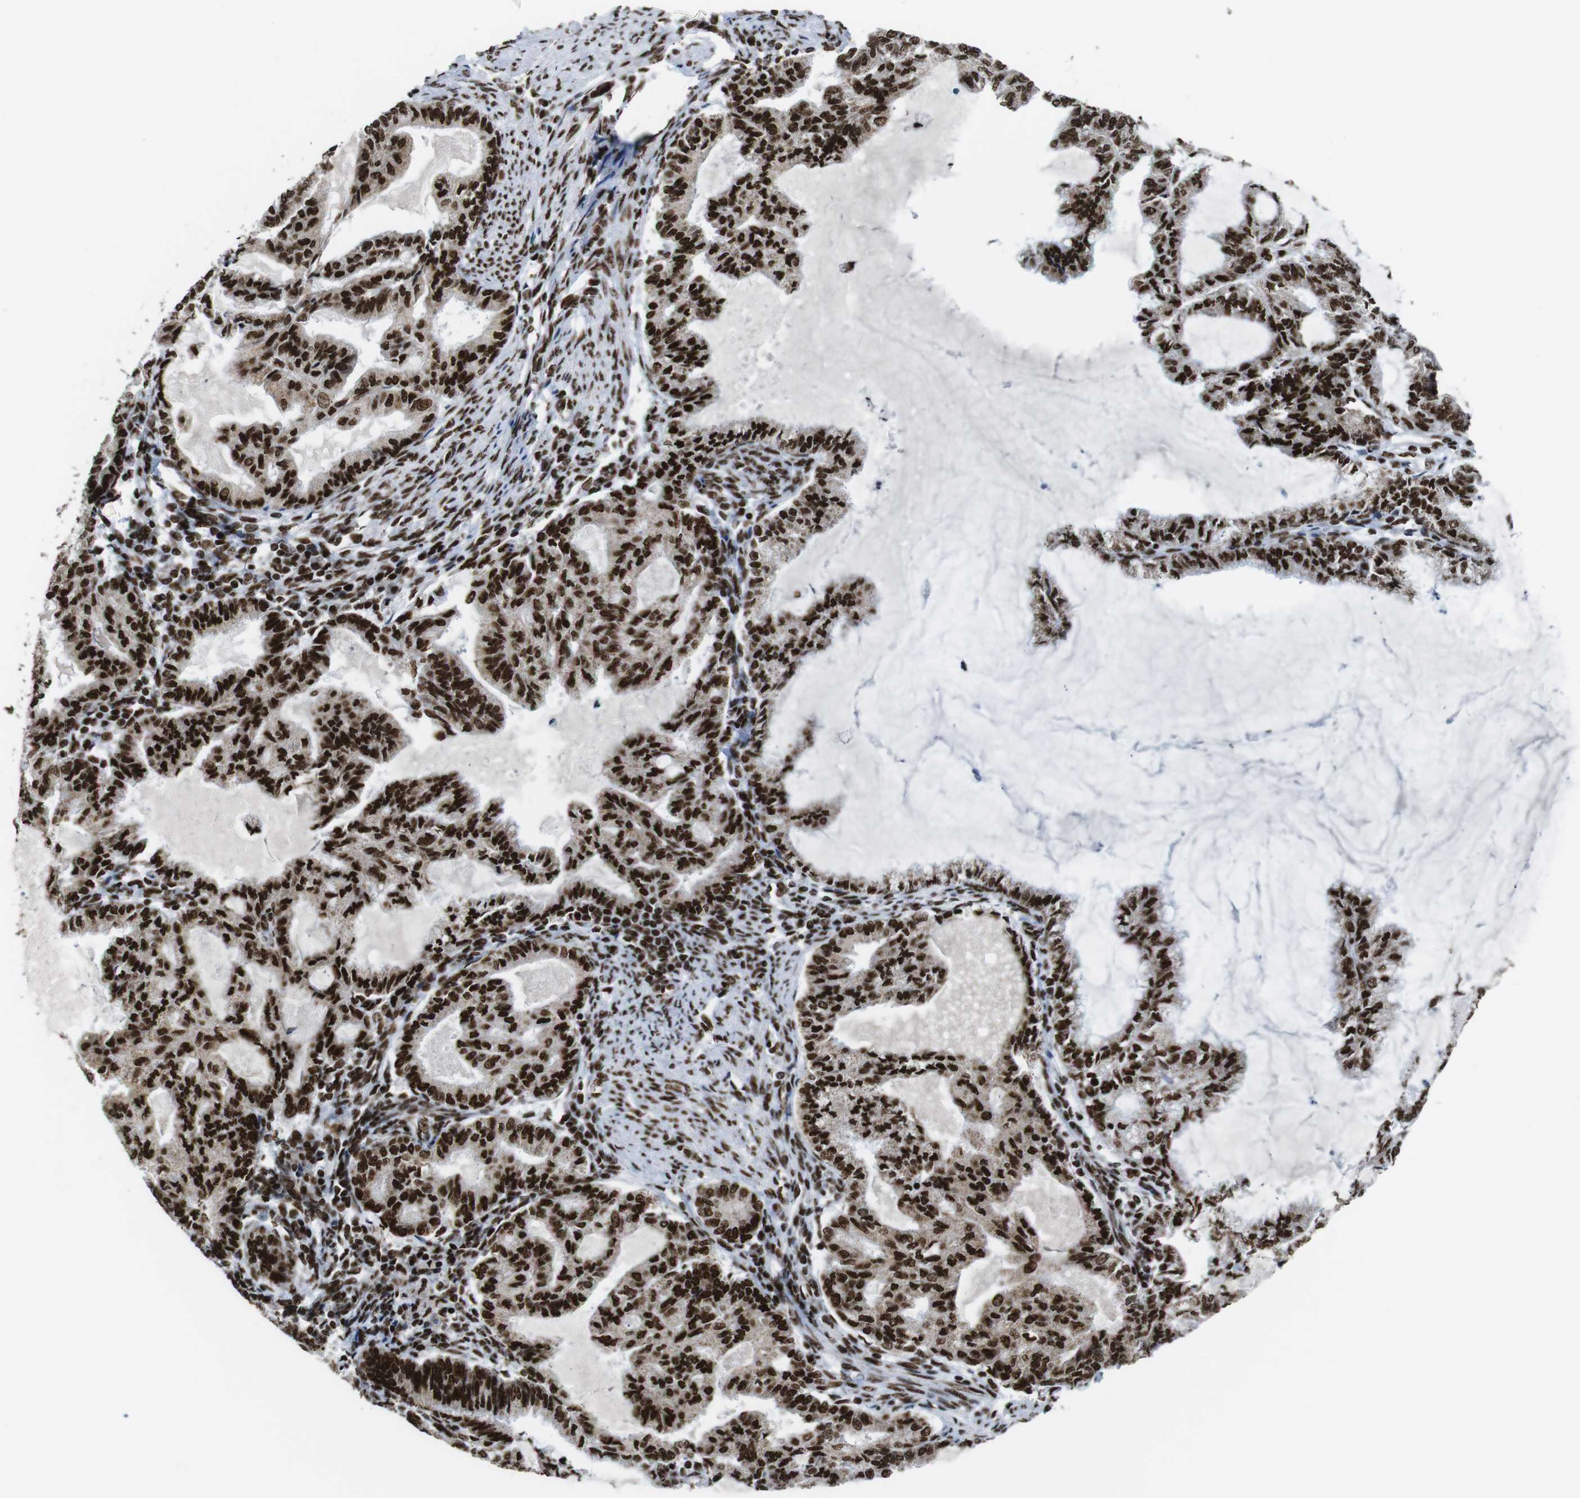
{"staining": {"intensity": "strong", "quantity": ">75%", "location": "nuclear"}, "tissue": "endometrial cancer", "cell_type": "Tumor cells", "image_type": "cancer", "snomed": [{"axis": "morphology", "description": "Adenocarcinoma, NOS"}, {"axis": "topography", "description": "Endometrium"}], "caption": "A high-resolution histopathology image shows immunohistochemistry staining of endometrial cancer, which exhibits strong nuclear staining in approximately >75% of tumor cells. (DAB IHC with brightfield microscopy, high magnification).", "gene": "ROMO1", "patient": {"sex": "female", "age": 86}}